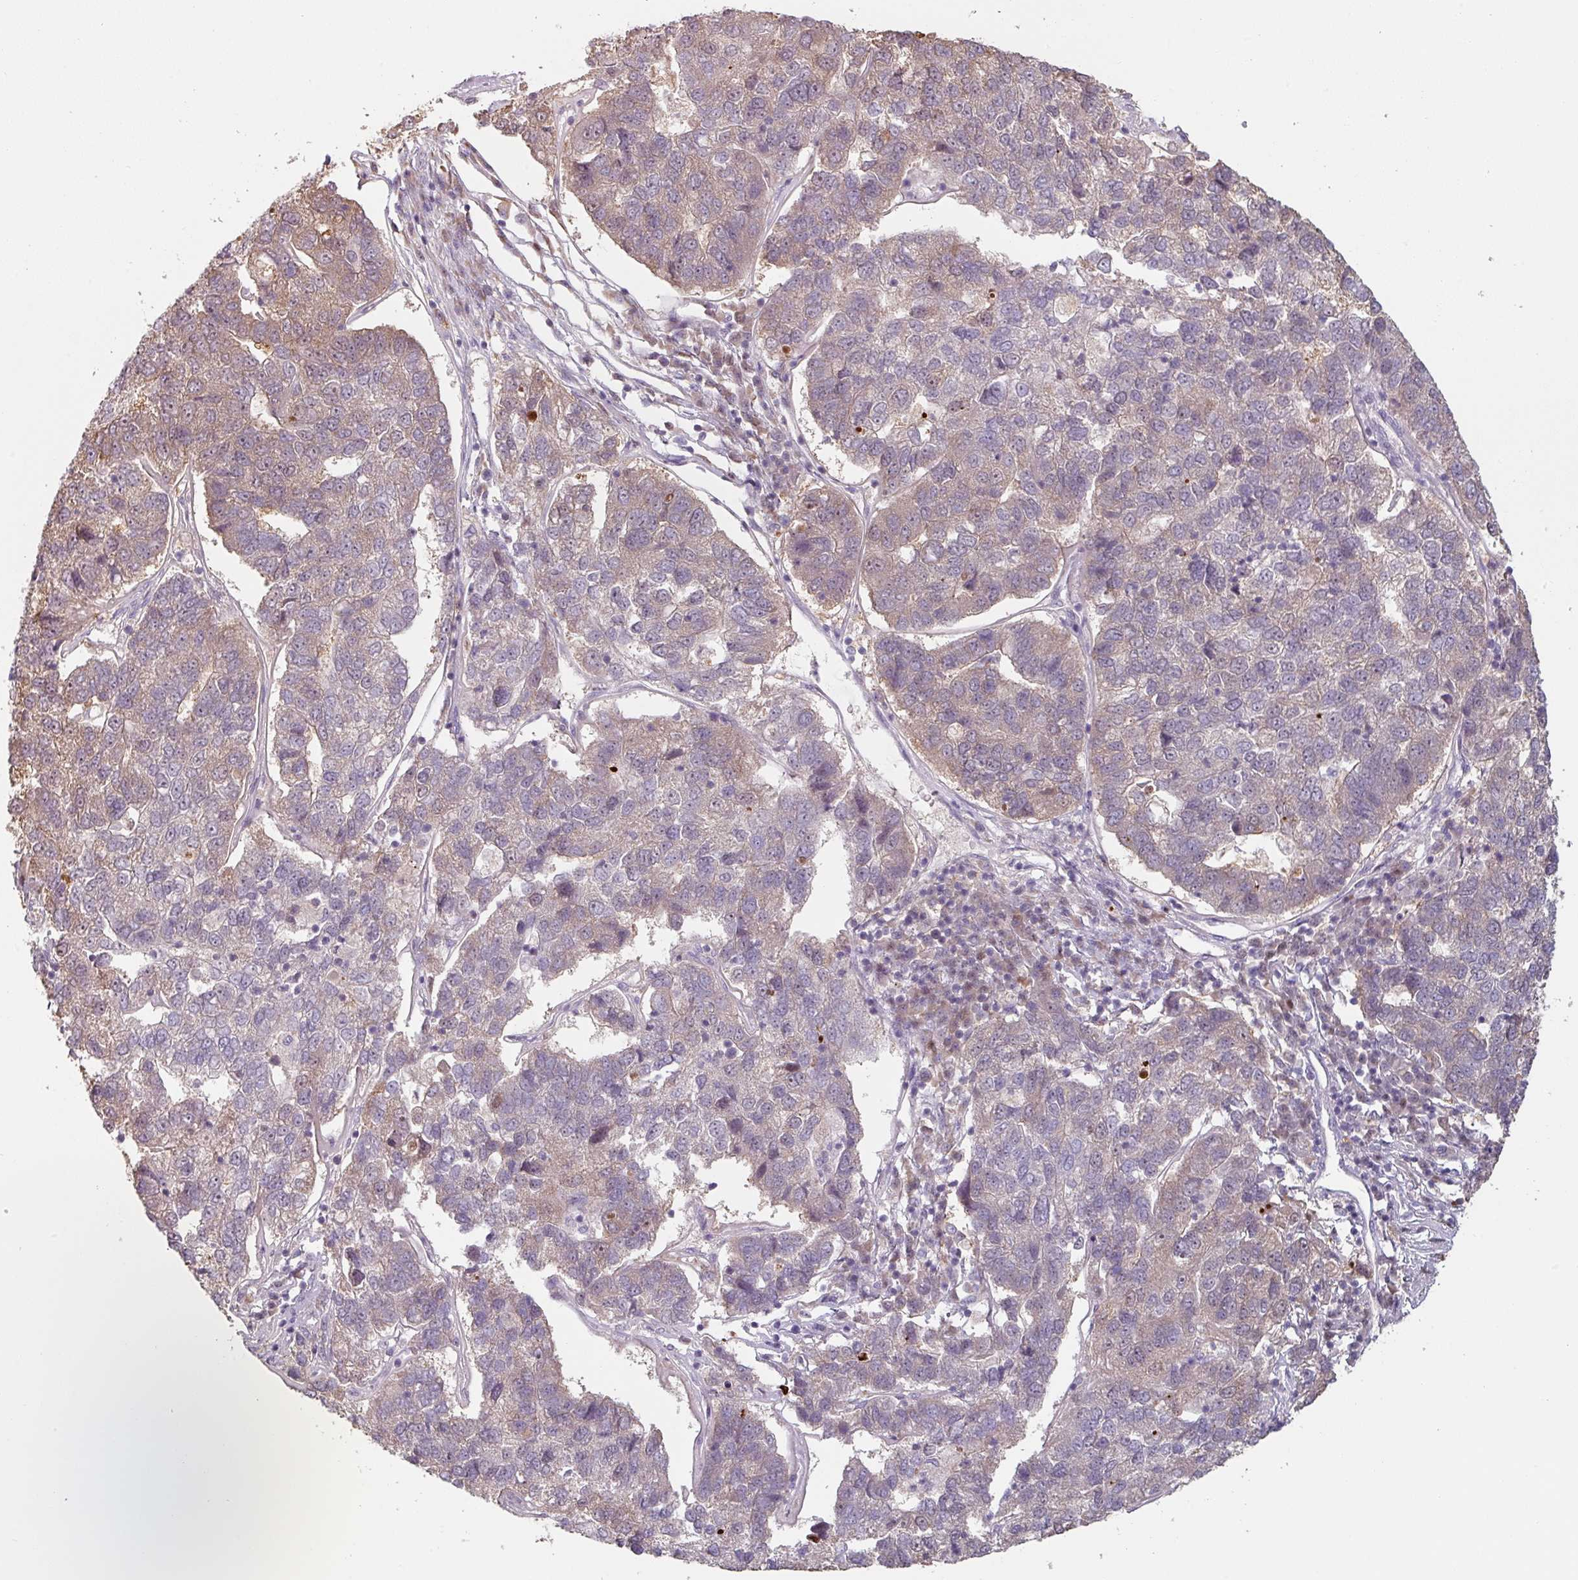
{"staining": {"intensity": "weak", "quantity": "25%-75%", "location": "cytoplasmic/membranous"}, "tissue": "pancreatic cancer", "cell_type": "Tumor cells", "image_type": "cancer", "snomed": [{"axis": "morphology", "description": "Adenocarcinoma, NOS"}, {"axis": "topography", "description": "Pancreas"}], "caption": "A low amount of weak cytoplasmic/membranous staining is seen in approximately 25%-75% of tumor cells in pancreatic cancer tissue.", "gene": "ZBTB6", "patient": {"sex": "female", "age": 61}}